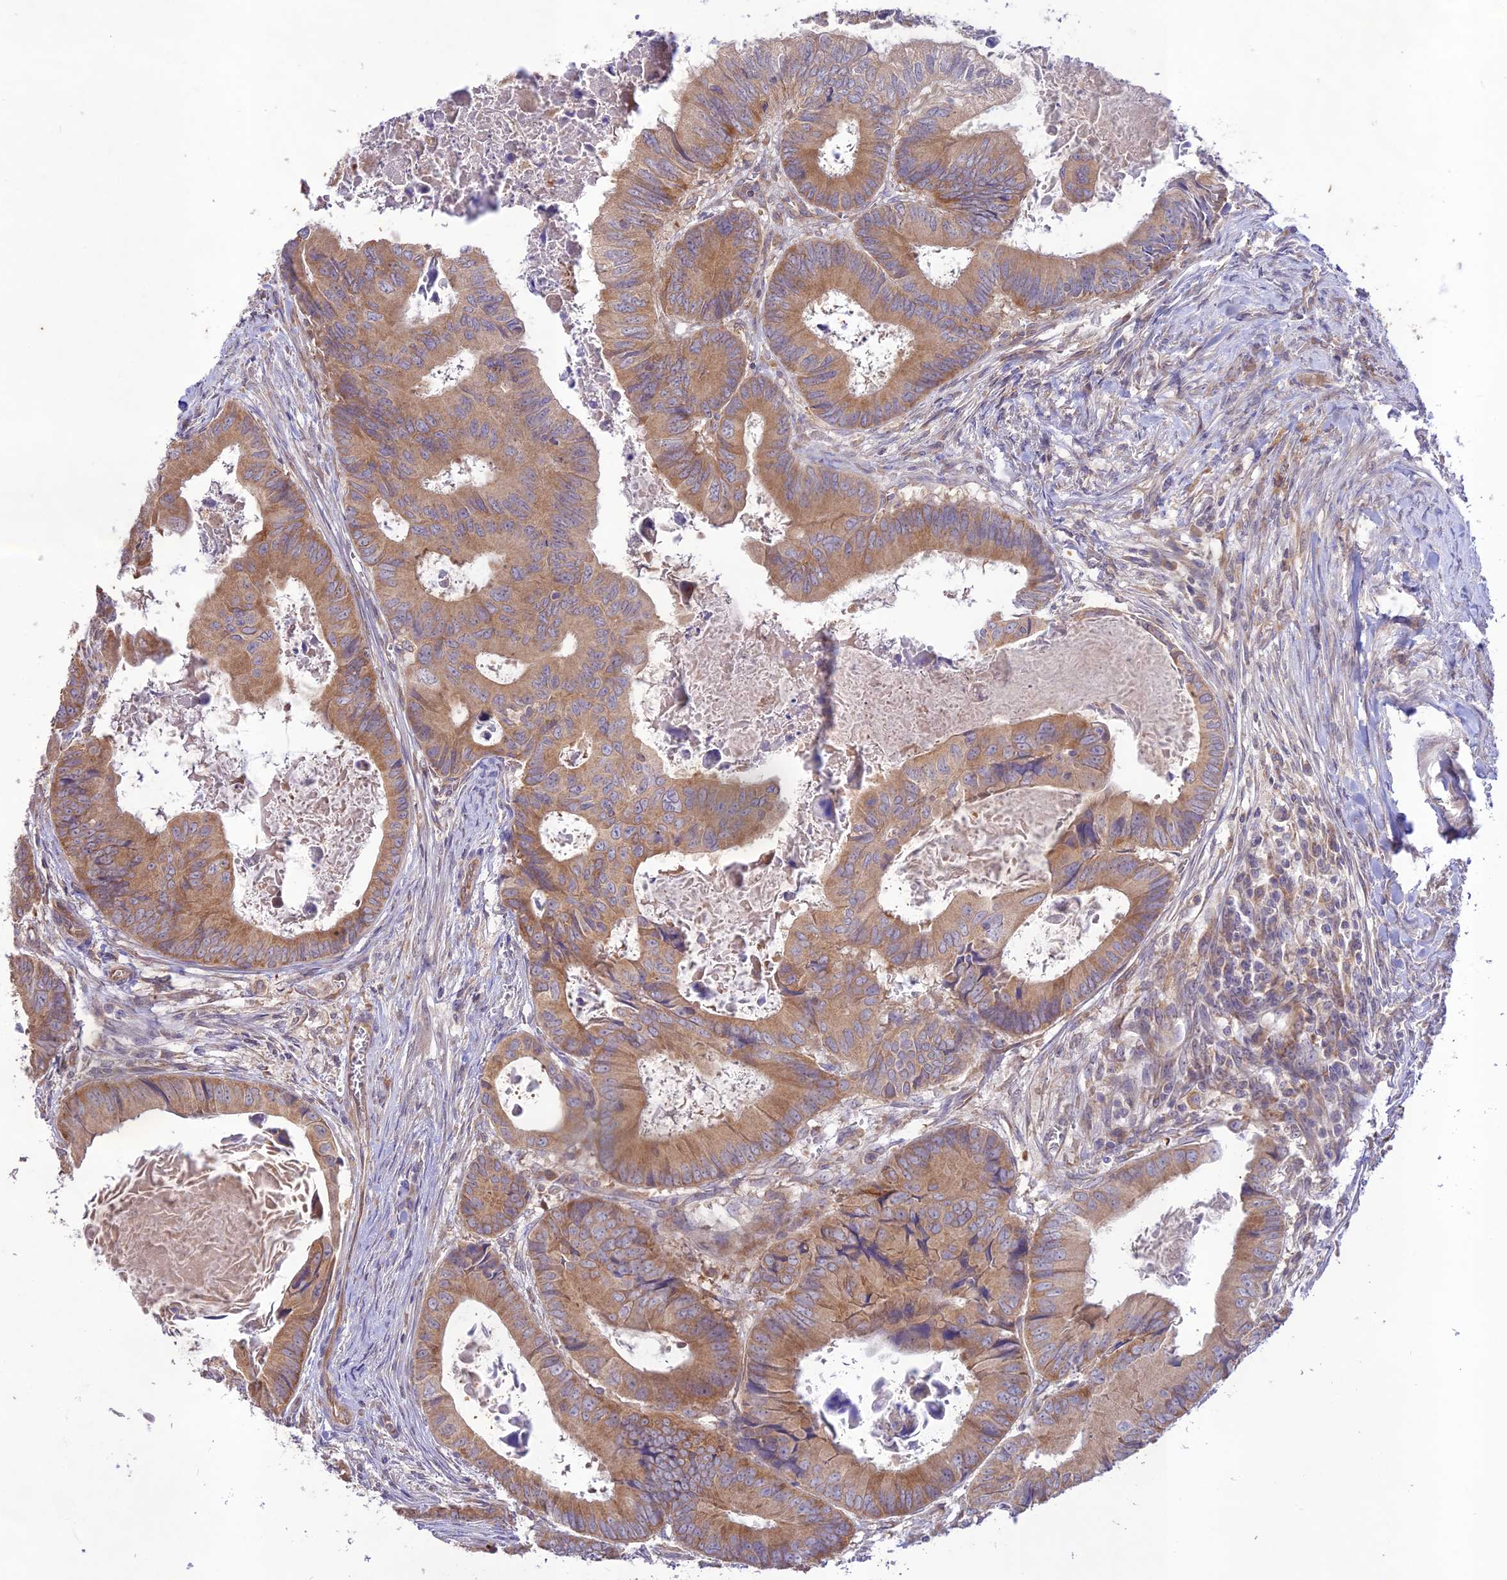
{"staining": {"intensity": "moderate", "quantity": ">75%", "location": "cytoplasmic/membranous"}, "tissue": "colorectal cancer", "cell_type": "Tumor cells", "image_type": "cancer", "snomed": [{"axis": "morphology", "description": "Adenocarcinoma, NOS"}, {"axis": "topography", "description": "Colon"}], "caption": "Immunohistochemical staining of colorectal adenocarcinoma exhibits medium levels of moderate cytoplasmic/membranous staining in approximately >75% of tumor cells. Nuclei are stained in blue.", "gene": "TMEM259", "patient": {"sex": "male", "age": 85}}